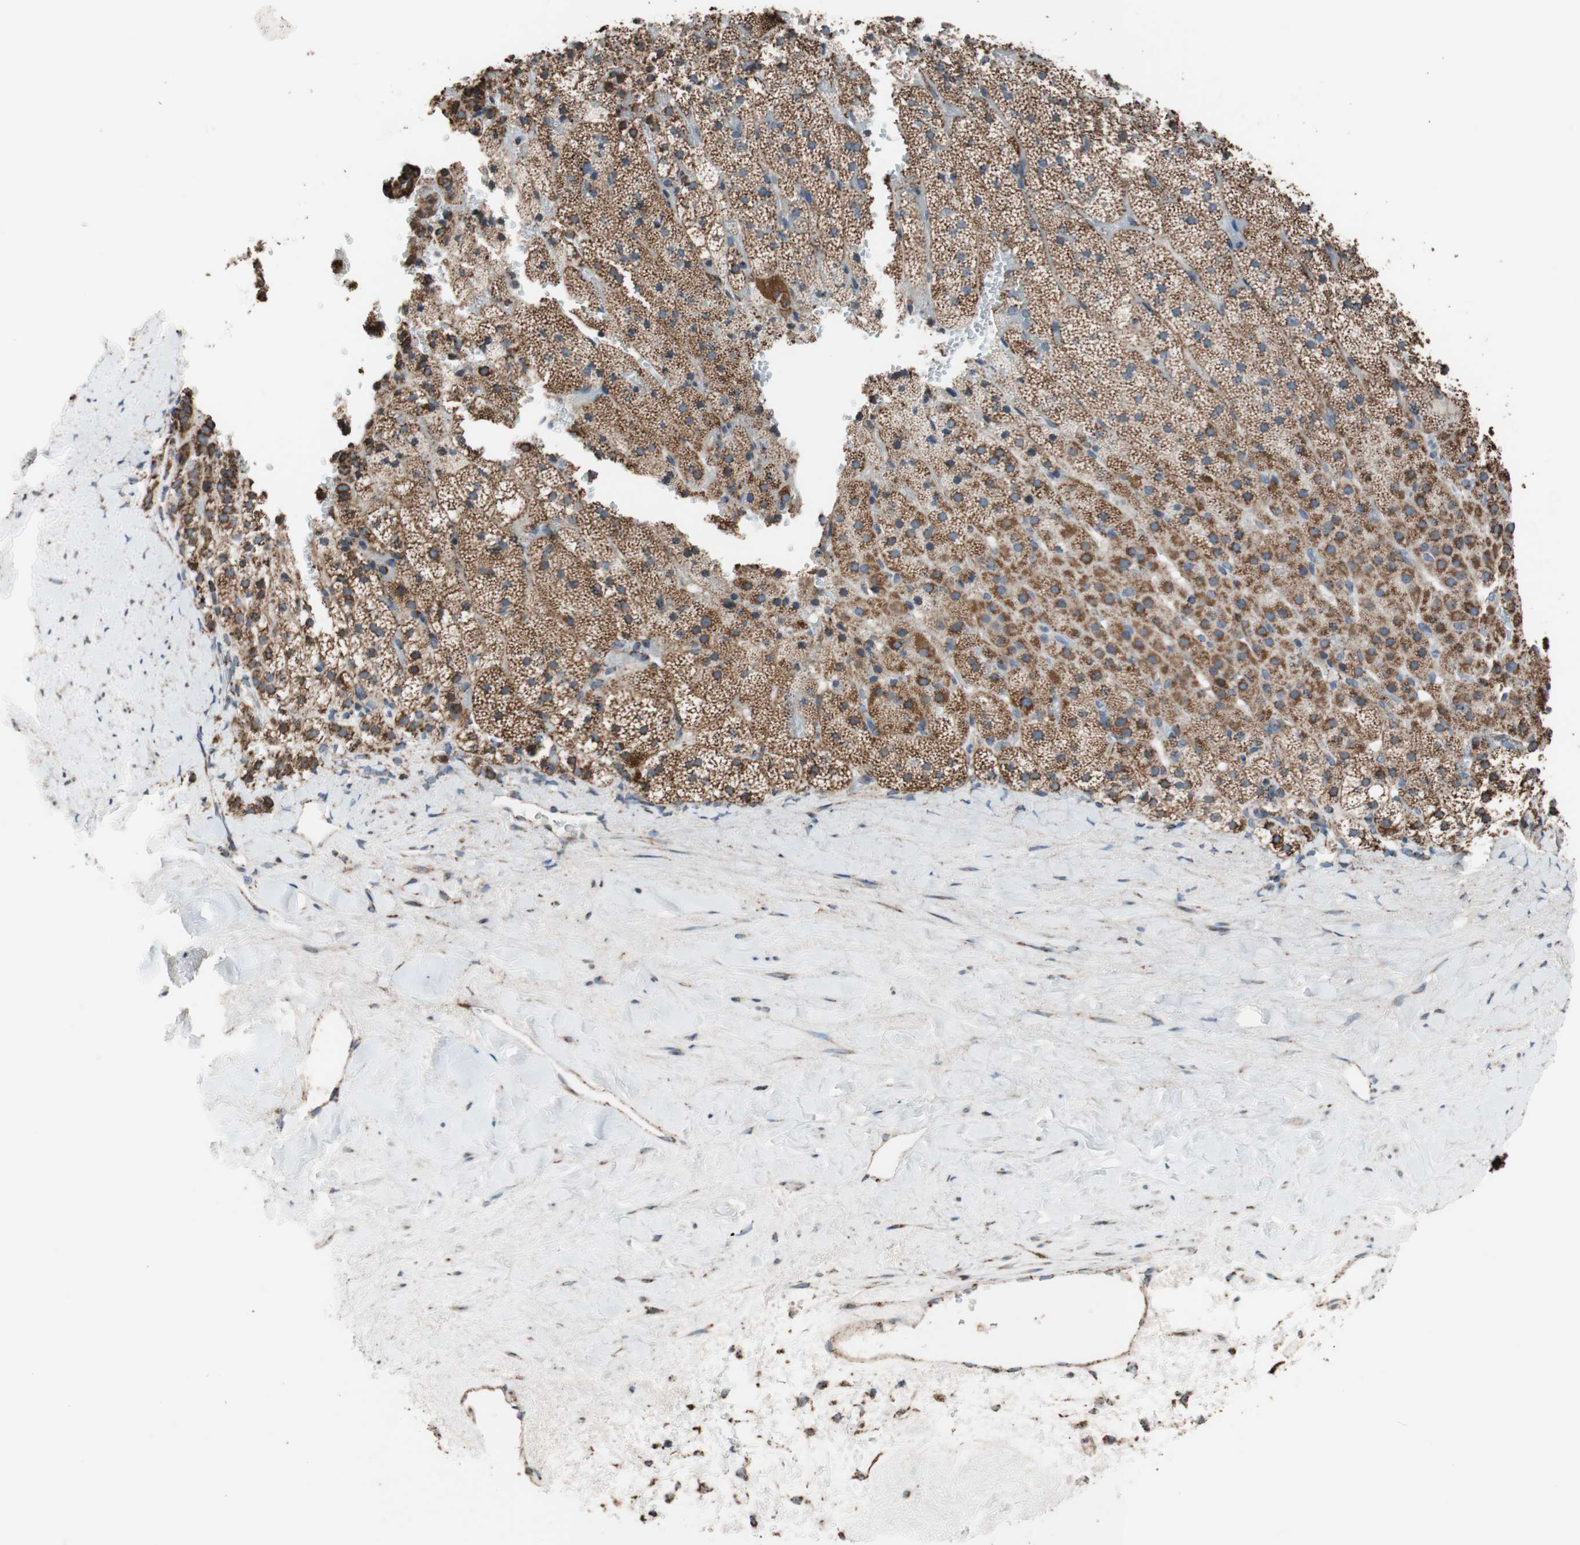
{"staining": {"intensity": "strong", "quantity": ">75%", "location": "cytoplasmic/membranous"}, "tissue": "adrenal gland", "cell_type": "Glandular cells", "image_type": "normal", "snomed": [{"axis": "morphology", "description": "Normal tissue, NOS"}, {"axis": "topography", "description": "Adrenal gland"}], "caption": "Protein expression analysis of benign human adrenal gland reveals strong cytoplasmic/membranous expression in about >75% of glandular cells.", "gene": "PCSK4", "patient": {"sex": "male", "age": 35}}